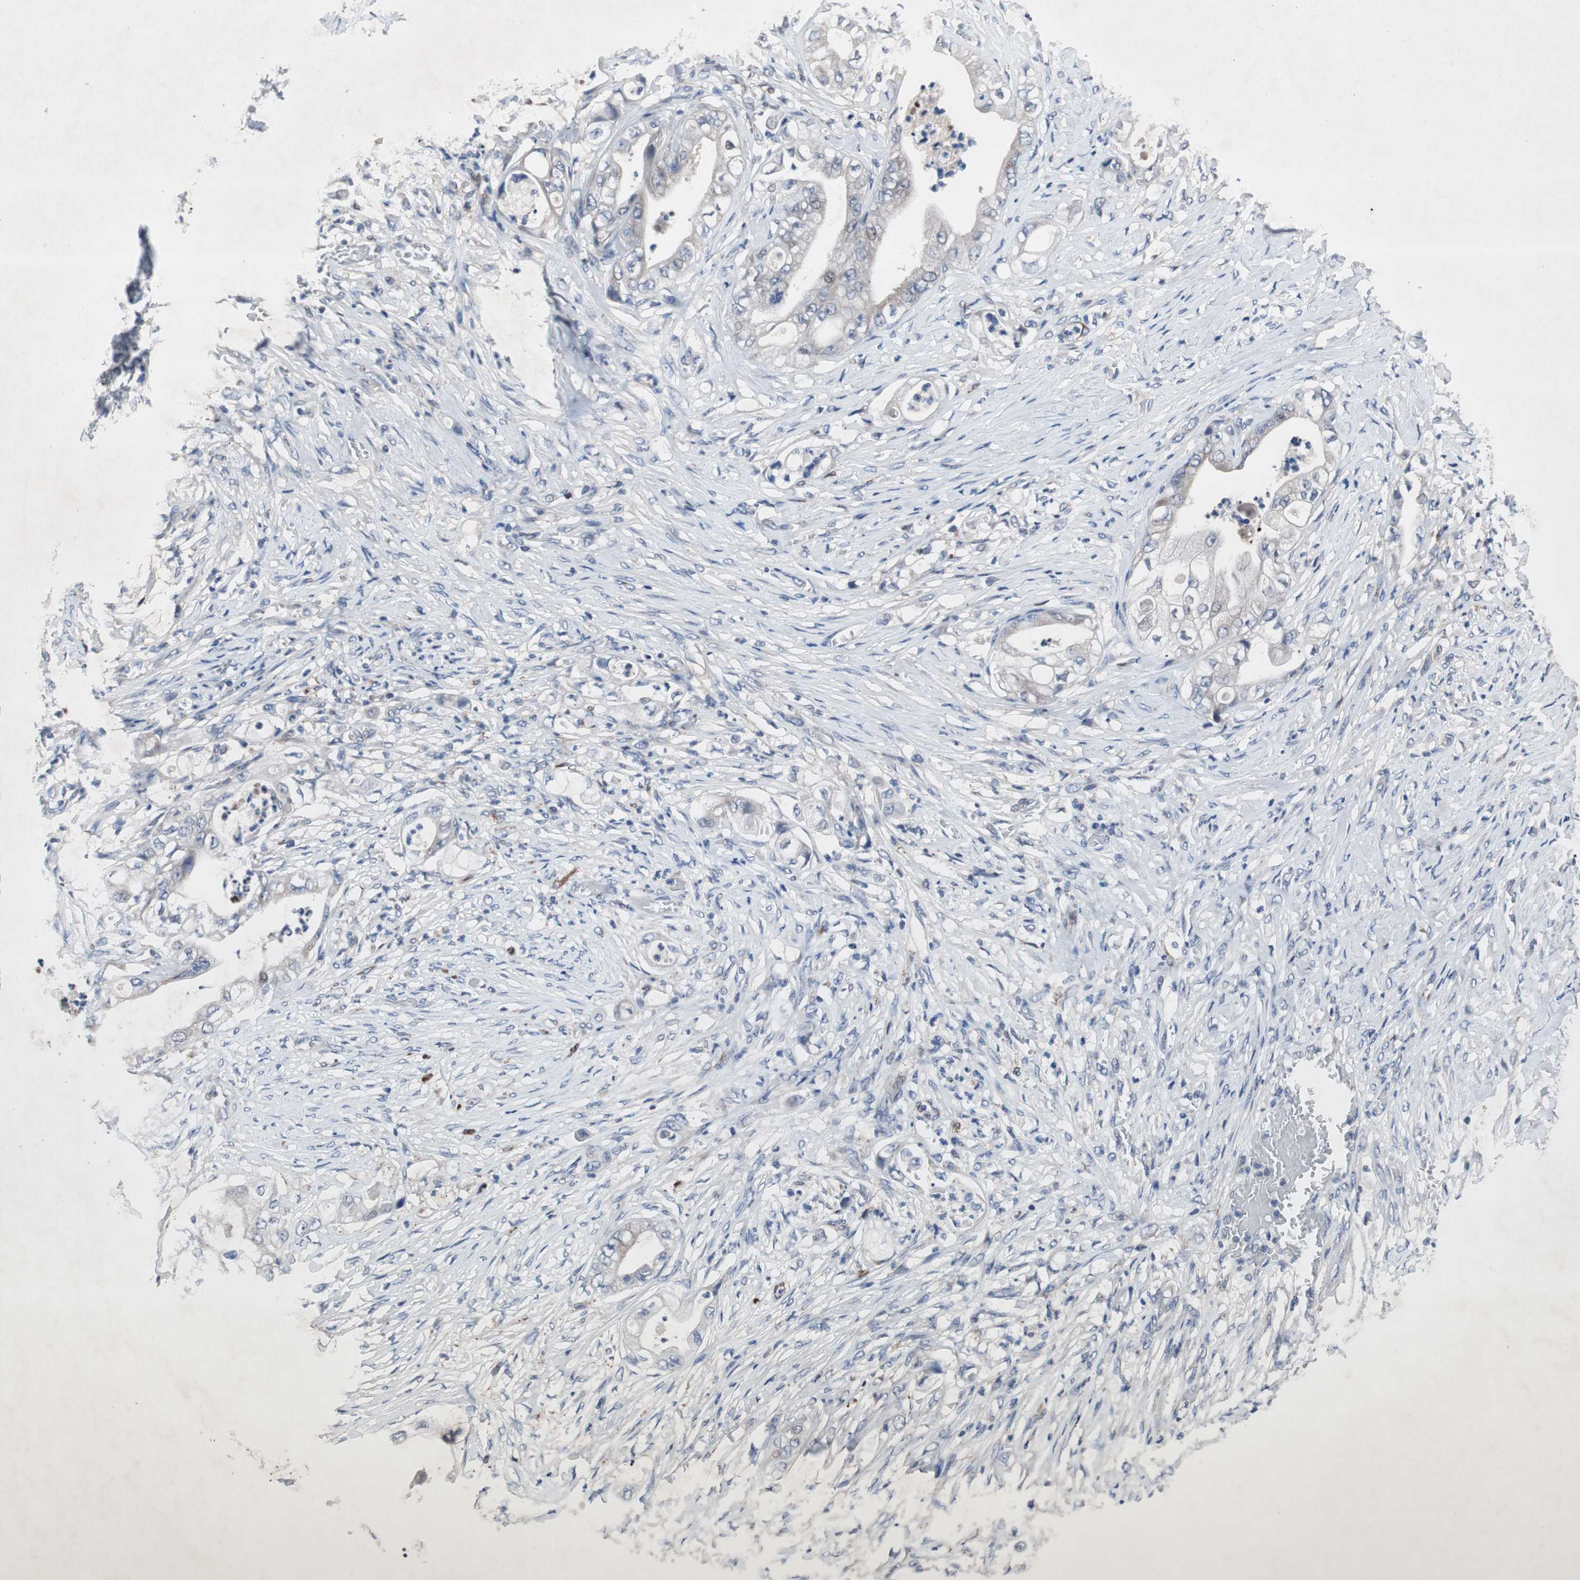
{"staining": {"intensity": "weak", "quantity": "25%-75%", "location": "cytoplasmic/membranous"}, "tissue": "stomach cancer", "cell_type": "Tumor cells", "image_type": "cancer", "snomed": [{"axis": "morphology", "description": "Adenocarcinoma, NOS"}, {"axis": "topography", "description": "Stomach"}], "caption": "An image of stomach cancer stained for a protein shows weak cytoplasmic/membranous brown staining in tumor cells. The staining is performed using DAB (3,3'-diaminobenzidine) brown chromogen to label protein expression. The nuclei are counter-stained blue using hematoxylin.", "gene": "MUTYH", "patient": {"sex": "female", "age": 73}}